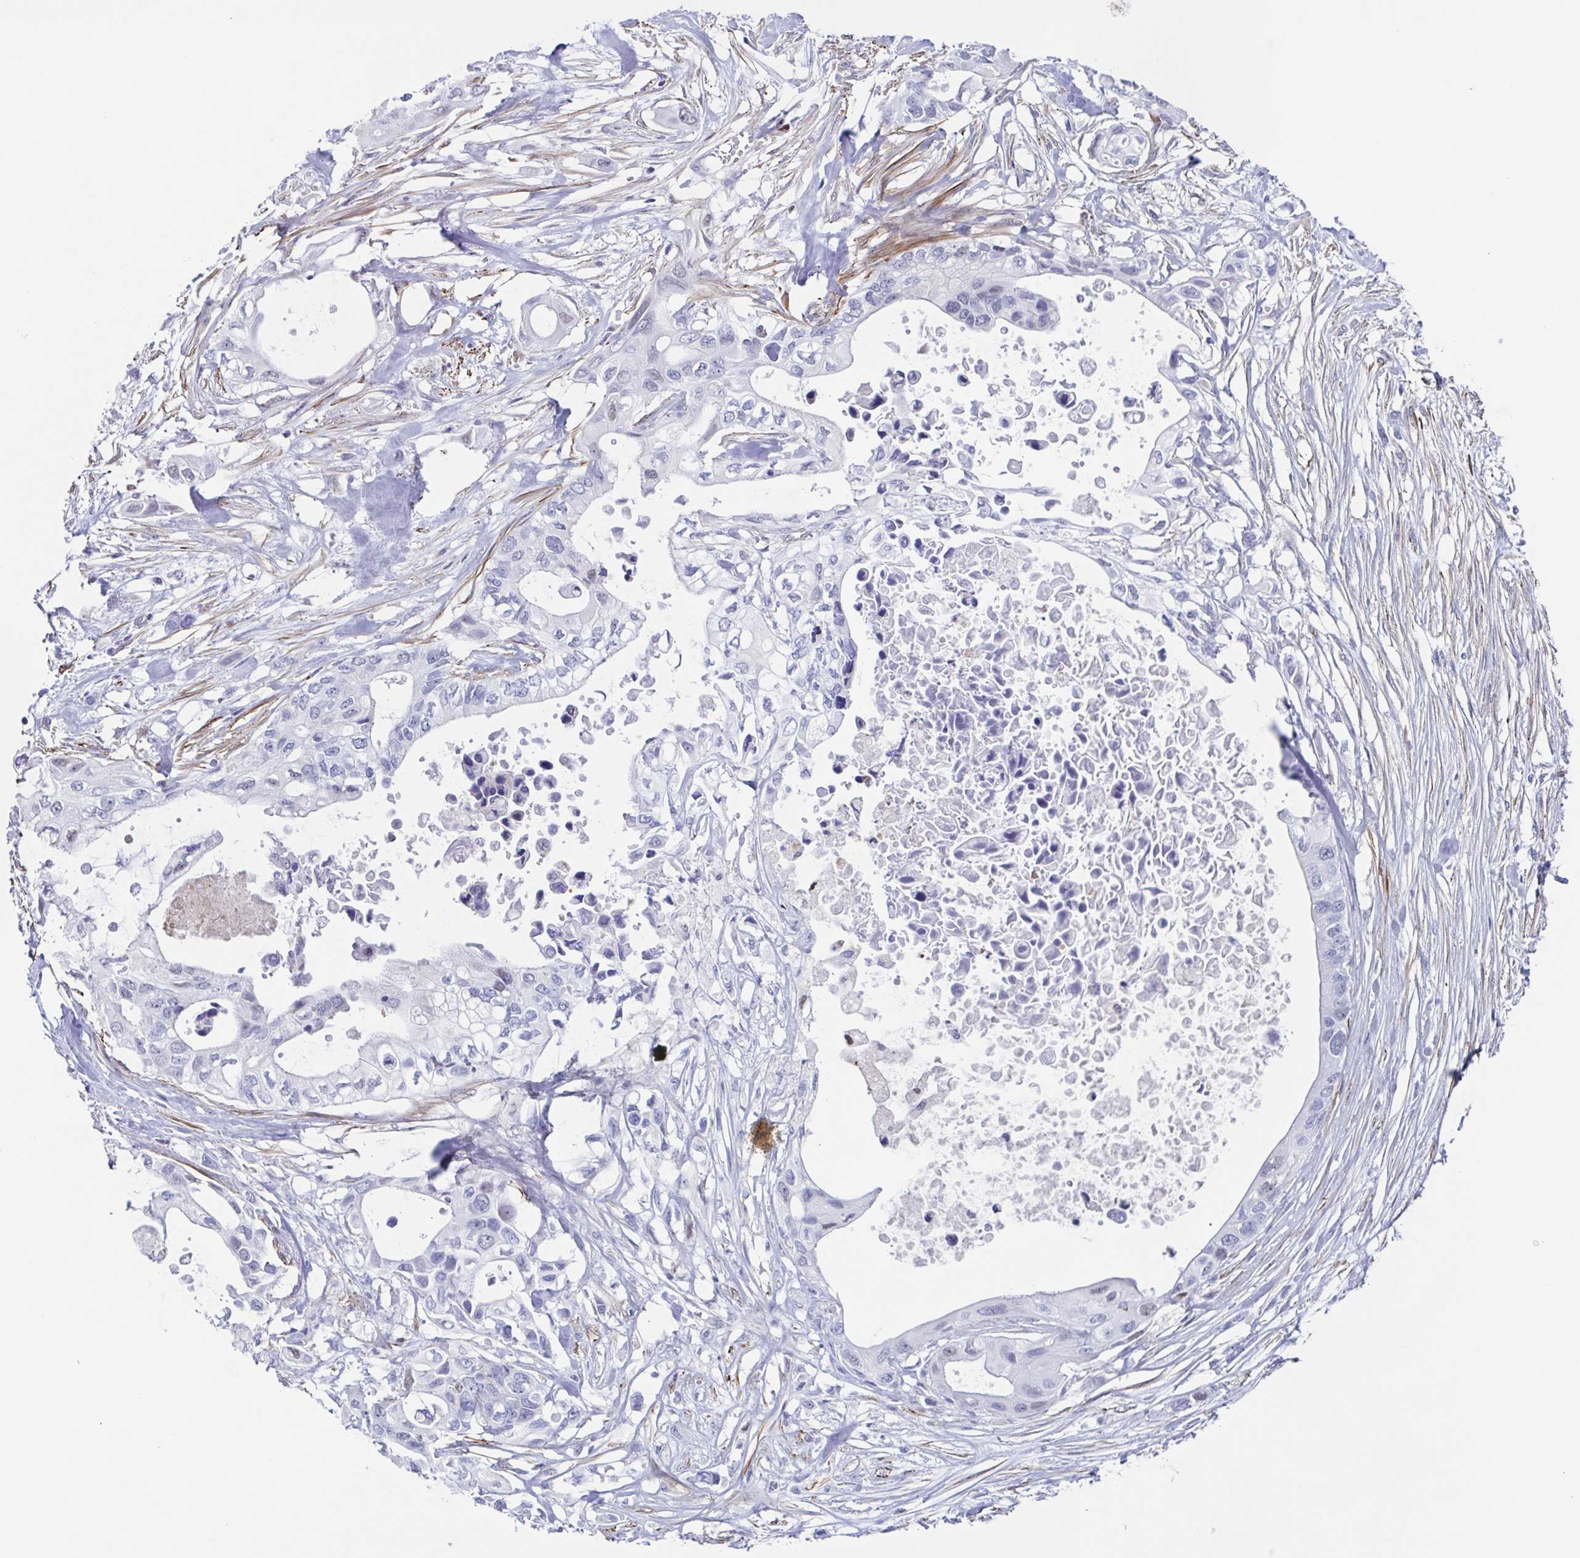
{"staining": {"intensity": "negative", "quantity": "none", "location": "none"}, "tissue": "pancreatic cancer", "cell_type": "Tumor cells", "image_type": "cancer", "snomed": [{"axis": "morphology", "description": "Adenocarcinoma, NOS"}, {"axis": "topography", "description": "Pancreas"}], "caption": "Tumor cells are negative for protein expression in human adenocarcinoma (pancreatic).", "gene": "PBOV1", "patient": {"sex": "female", "age": 63}}